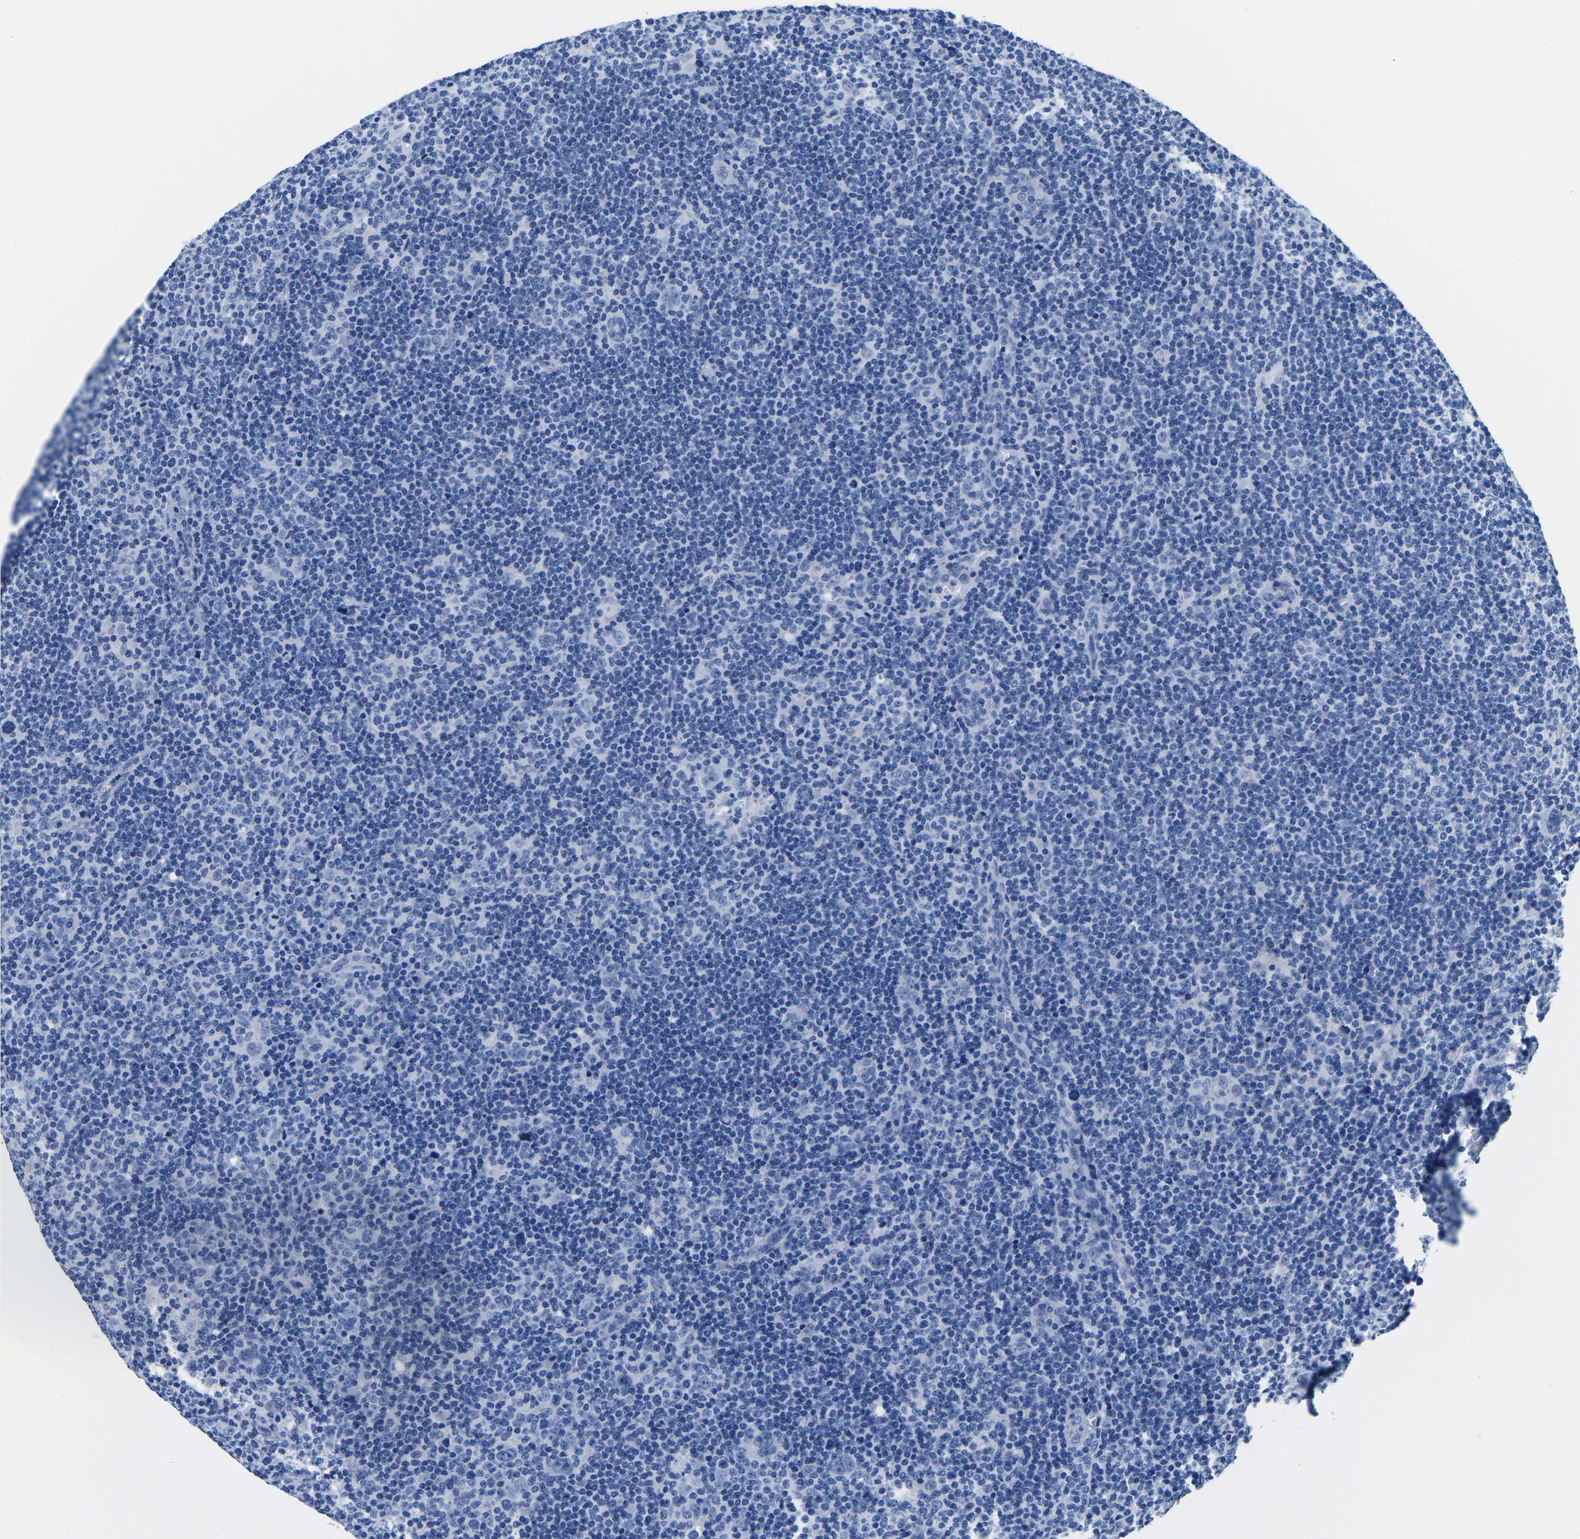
{"staining": {"intensity": "negative", "quantity": "none", "location": "none"}, "tissue": "lymphoma", "cell_type": "Tumor cells", "image_type": "cancer", "snomed": [{"axis": "morphology", "description": "Hodgkin's disease, NOS"}, {"axis": "topography", "description": "Lymph node"}], "caption": "High power microscopy histopathology image of an immunohistochemistry micrograph of lymphoma, revealing no significant staining in tumor cells.", "gene": "CYP1A2", "patient": {"sex": "female", "age": 57}}